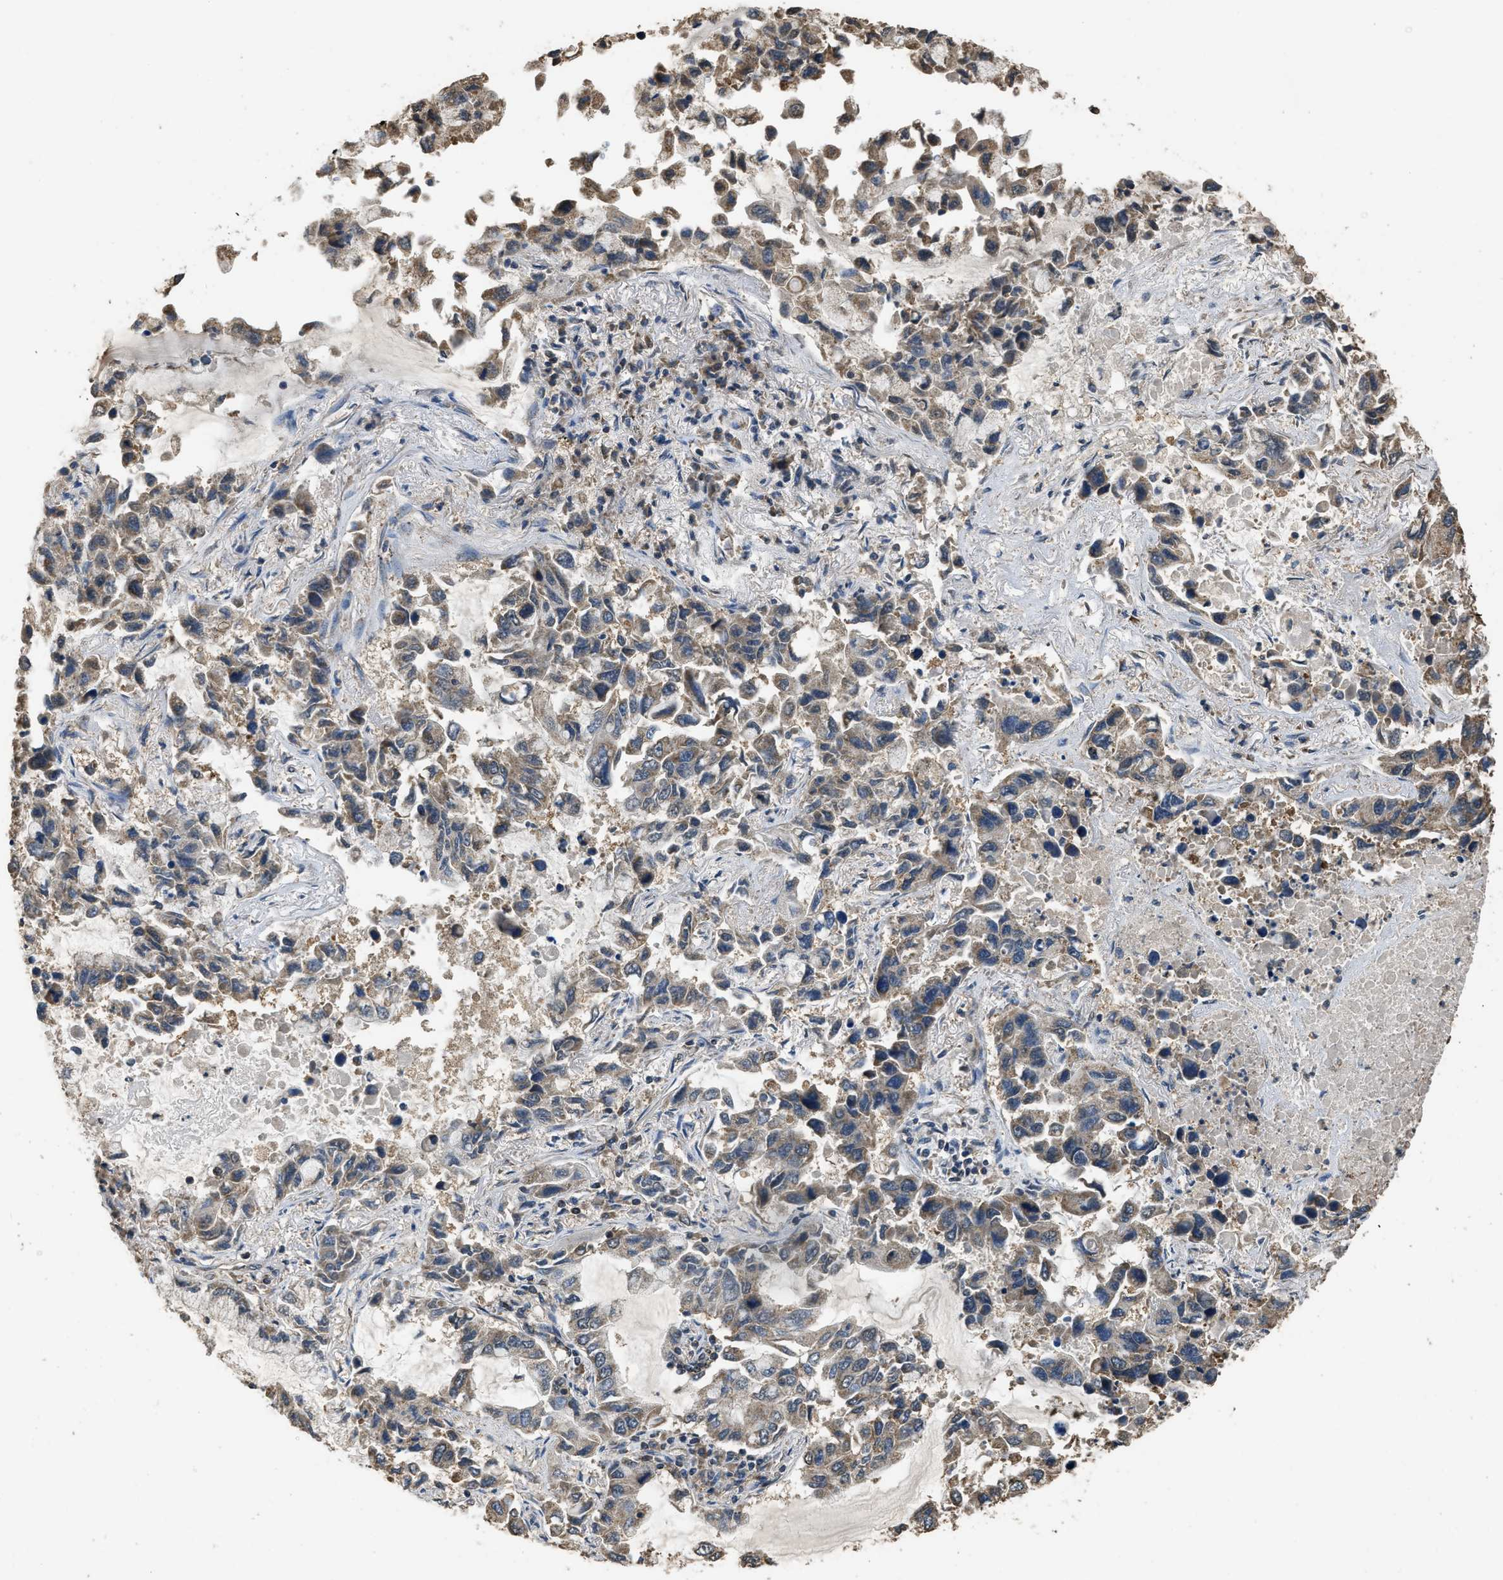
{"staining": {"intensity": "weak", "quantity": ">75%", "location": "cytoplasmic/membranous"}, "tissue": "lung cancer", "cell_type": "Tumor cells", "image_type": "cancer", "snomed": [{"axis": "morphology", "description": "Adenocarcinoma, NOS"}, {"axis": "topography", "description": "Lung"}], "caption": "Lung cancer (adenocarcinoma) stained for a protein shows weak cytoplasmic/membranous positivity in tumor cells.", "gene": "DENND6B", "patient": {"sex": "male", "age": 64}}